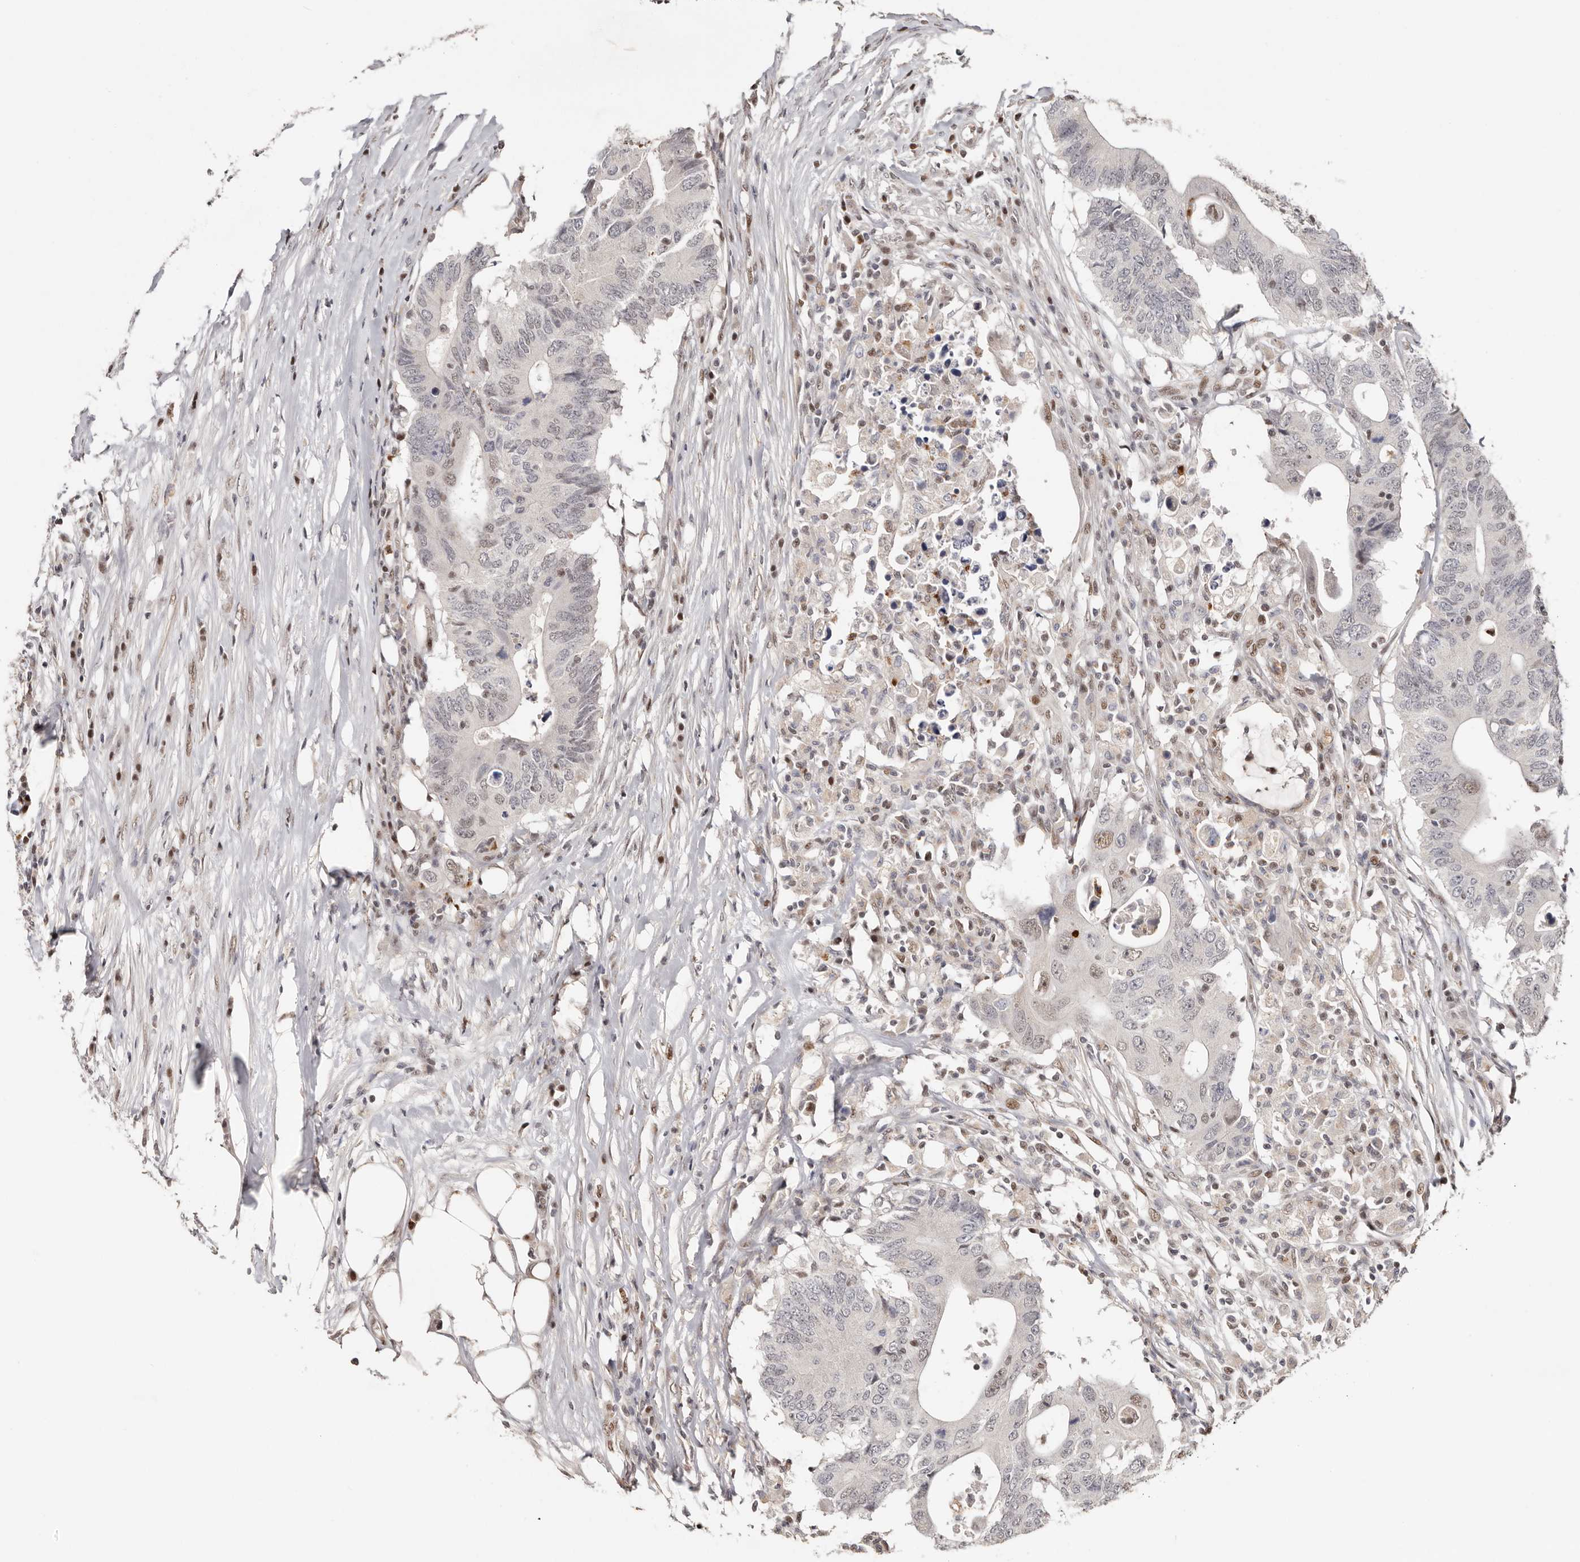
{"staining": {"intensity": "weak", "quantity": "<25%", "location": "nuclear"}, "tissue": "colorectal cancer", "cell_type": "Tumor cells", "image_type": "cancer", "snomed": [{"axis": "morphology", "description": "Adenocarcinoma, NOS"}, {"axis": "topography", "description": "Colon"}], "caption": "A micrograph of human colorectal cancer (adenocarcinoma) is negative for staining in tumor cells.", "gene": "SMAD7", "patient": {"sex": "male", "age": 71}}